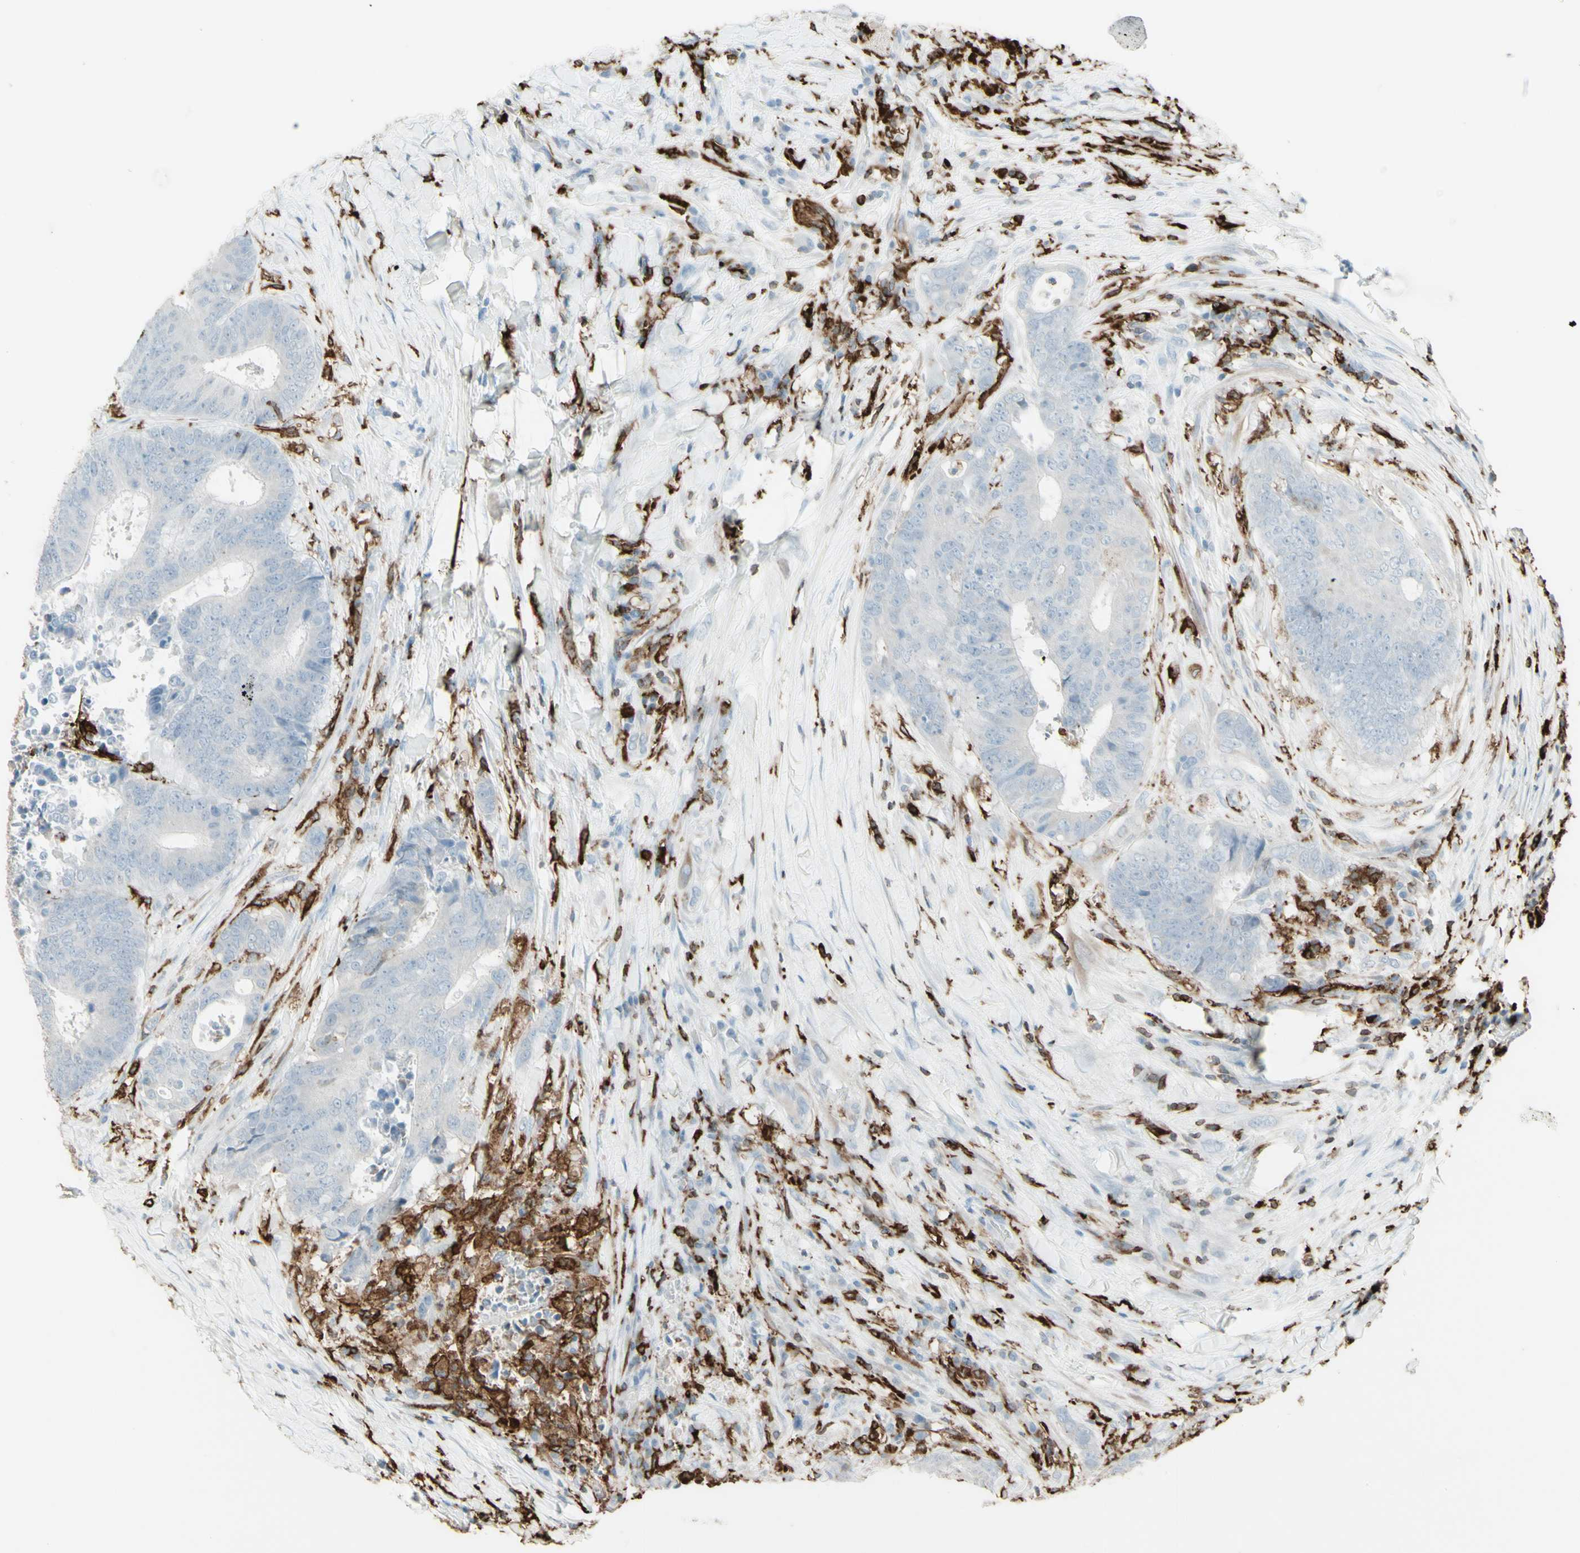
{"staining": {"intensity": "negative", "quantity": "none", "location": "none"}, "tissue": "colorectal cancer", "cell_type": "Tumor cells", "image_type": "cancer", "snomed": [{"axis": "morphology", "description": "Adenocarcinoma, NOS"}, {"axis": "topography", "description": "Rectum"}], "caption": "The micrograph demonstrates no staining of tumor cells in colorectal adenocarcinoma.", "gene": "HLA-DPB1", "patient": {"sex": "male", "age": 72}}